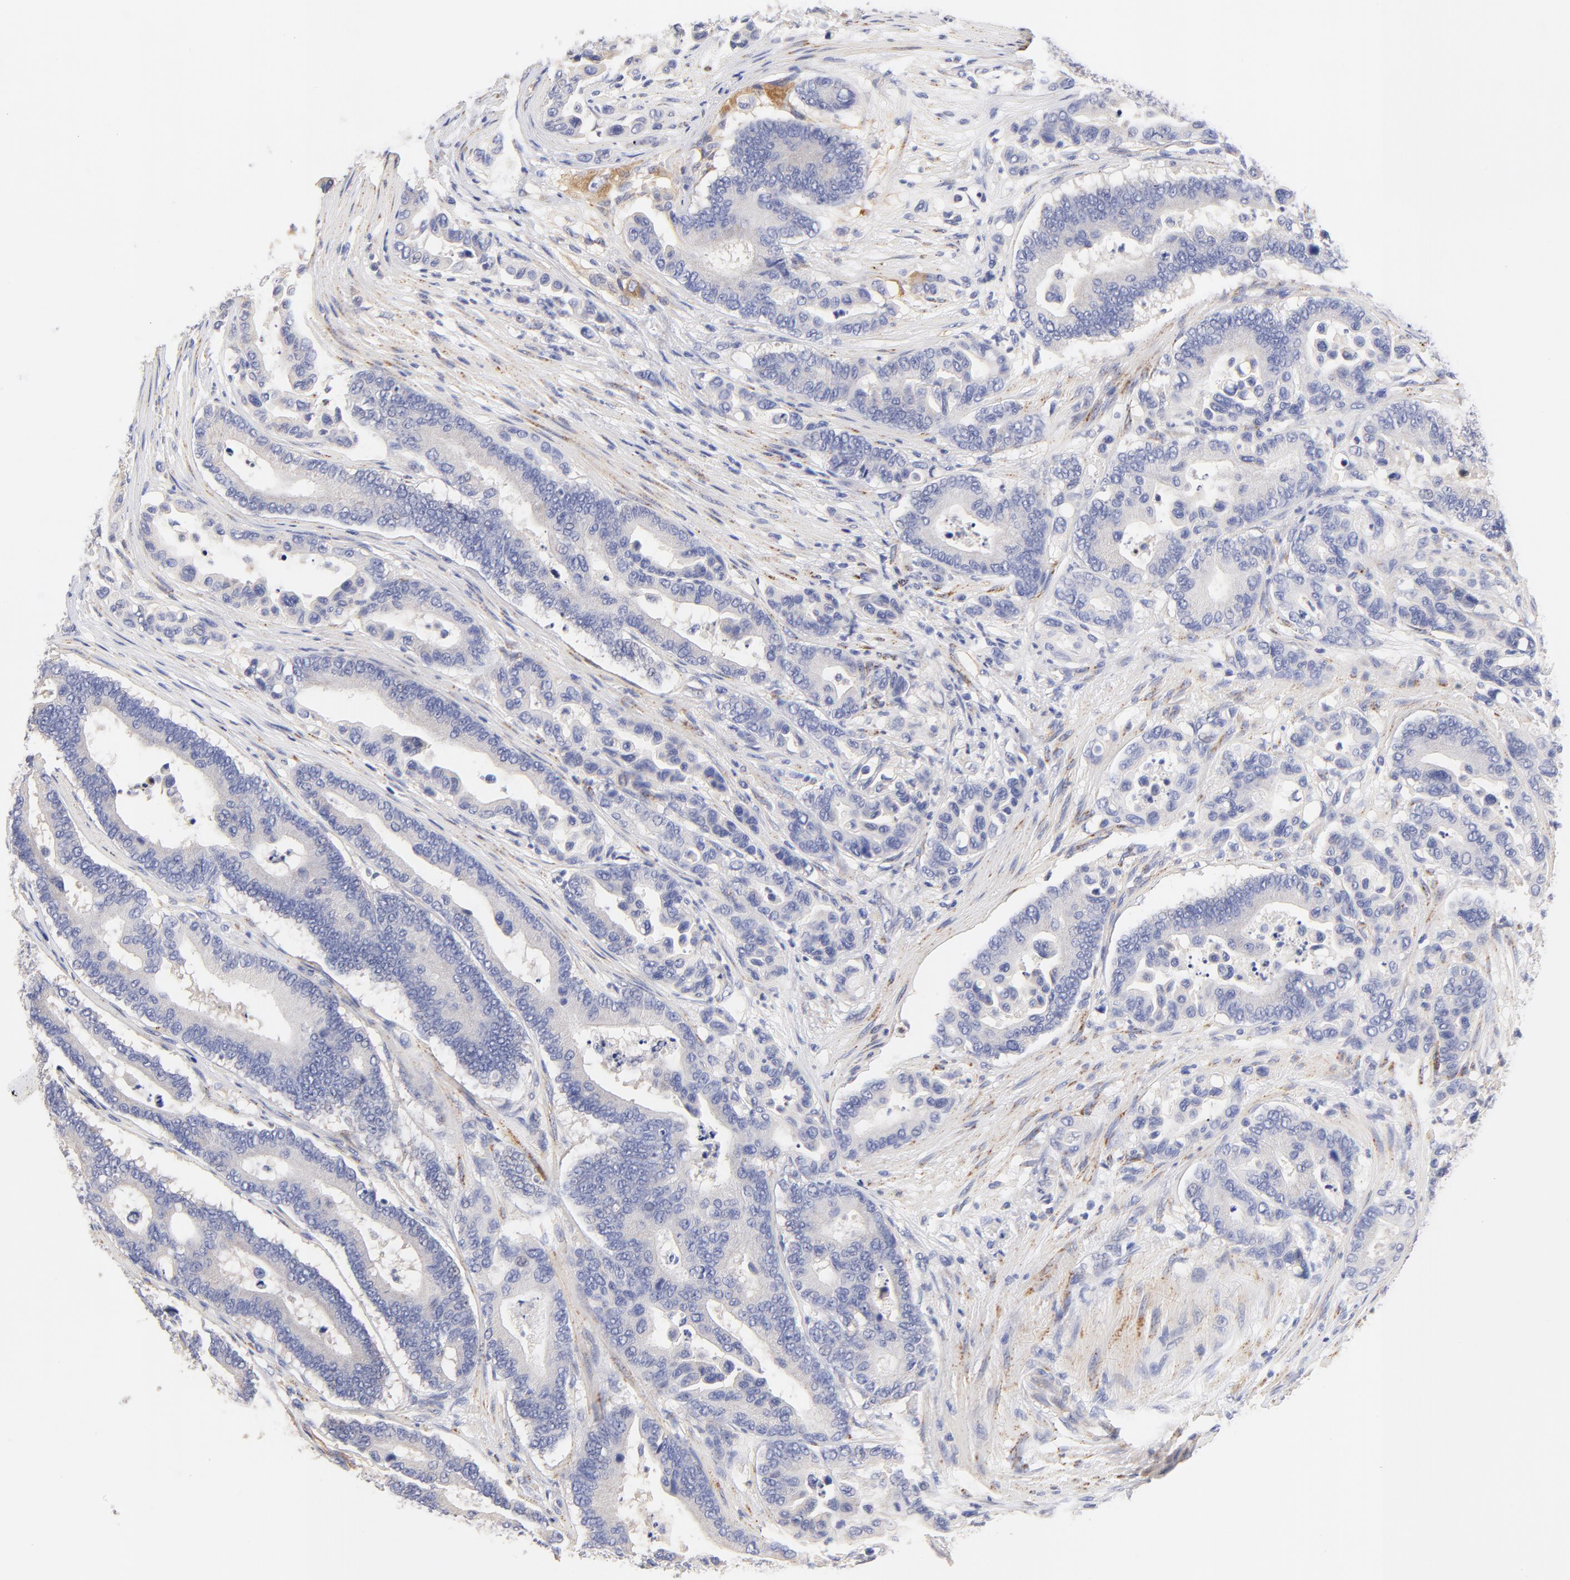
{"staining": {"intensity": "negative", "quantity": "none", "location": "none"}, "tissue": "colorectal cancer", "cell_type": "Tumor cells", "image_type": "cancer", "snomed": [{"axis": "morphology", "description": "Normal tissue, NOS"}, {"axis": "morphology", "description": "Adenocarcinoma, NOS"}, {"axis": "topography", "description": "Colon"}], "caption": "High magnification brightfield microscopy of colorectal adenocarcinoma stained with DAB (3,3'-diaminobenzidine) (brown) and counterstained with hematoxylin (blue): tumor cells show no significant expression.", "gene": "HS3ST1", "patient": {"sex": "male", "age": 82}}